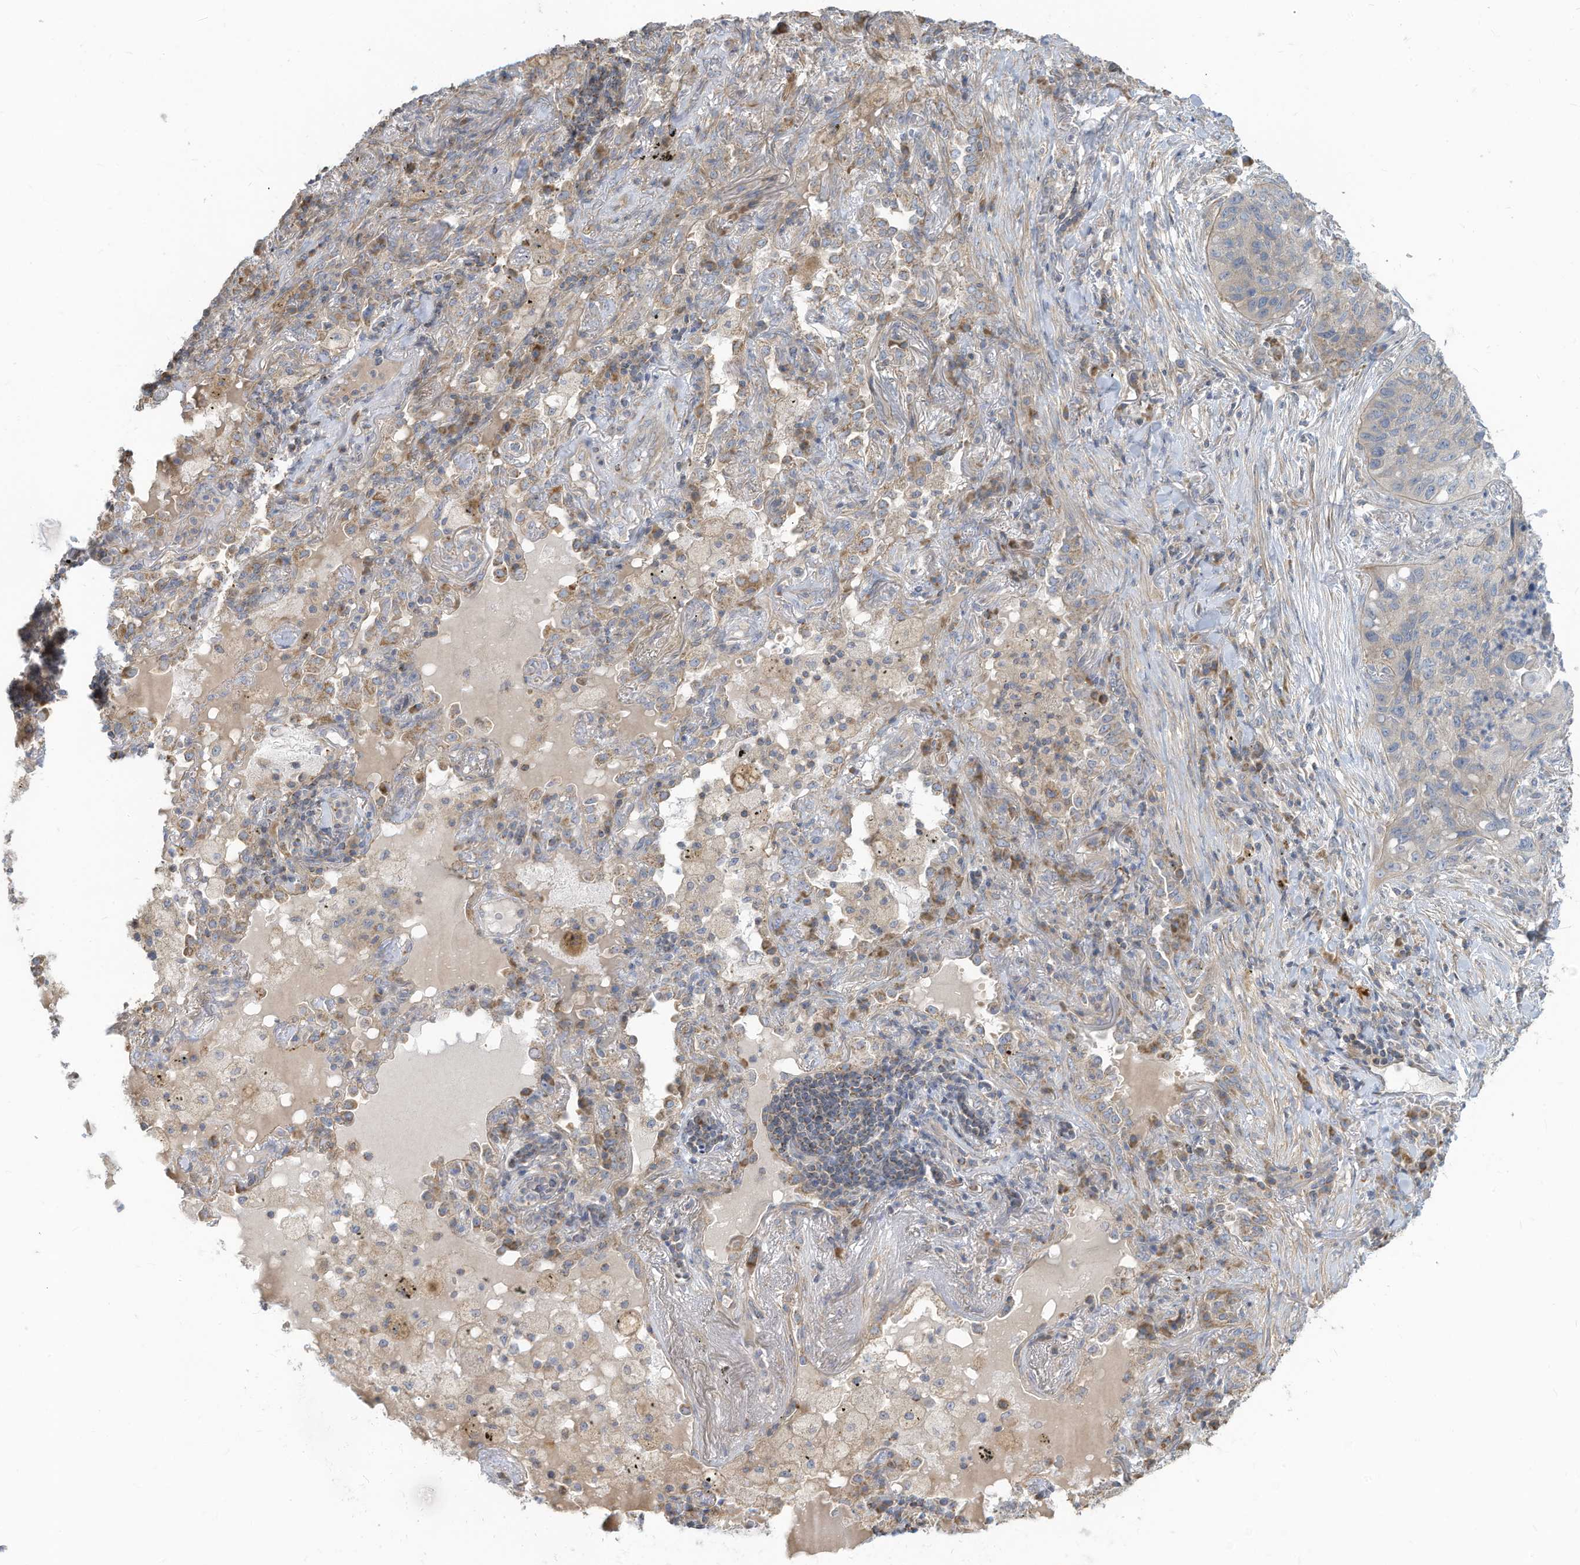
{"staining": {"intensity": "negative", "quantity": "none", "location": "none"}, "tissue": "lung cancer", "cell_type": "Tumor cells", "image_type": "cancer", "snomed": [{"axis": "morphology", "description": "Squamous cell carcinoma, NOS"}, {"axis": "topography", "description": "Lung"}], "caption": "Tumor cells show no significant protein staining in squamous cell carcinoma (lung).", "gene": "GTPBP2", "patient": {"sex": "female", "age": 63}}